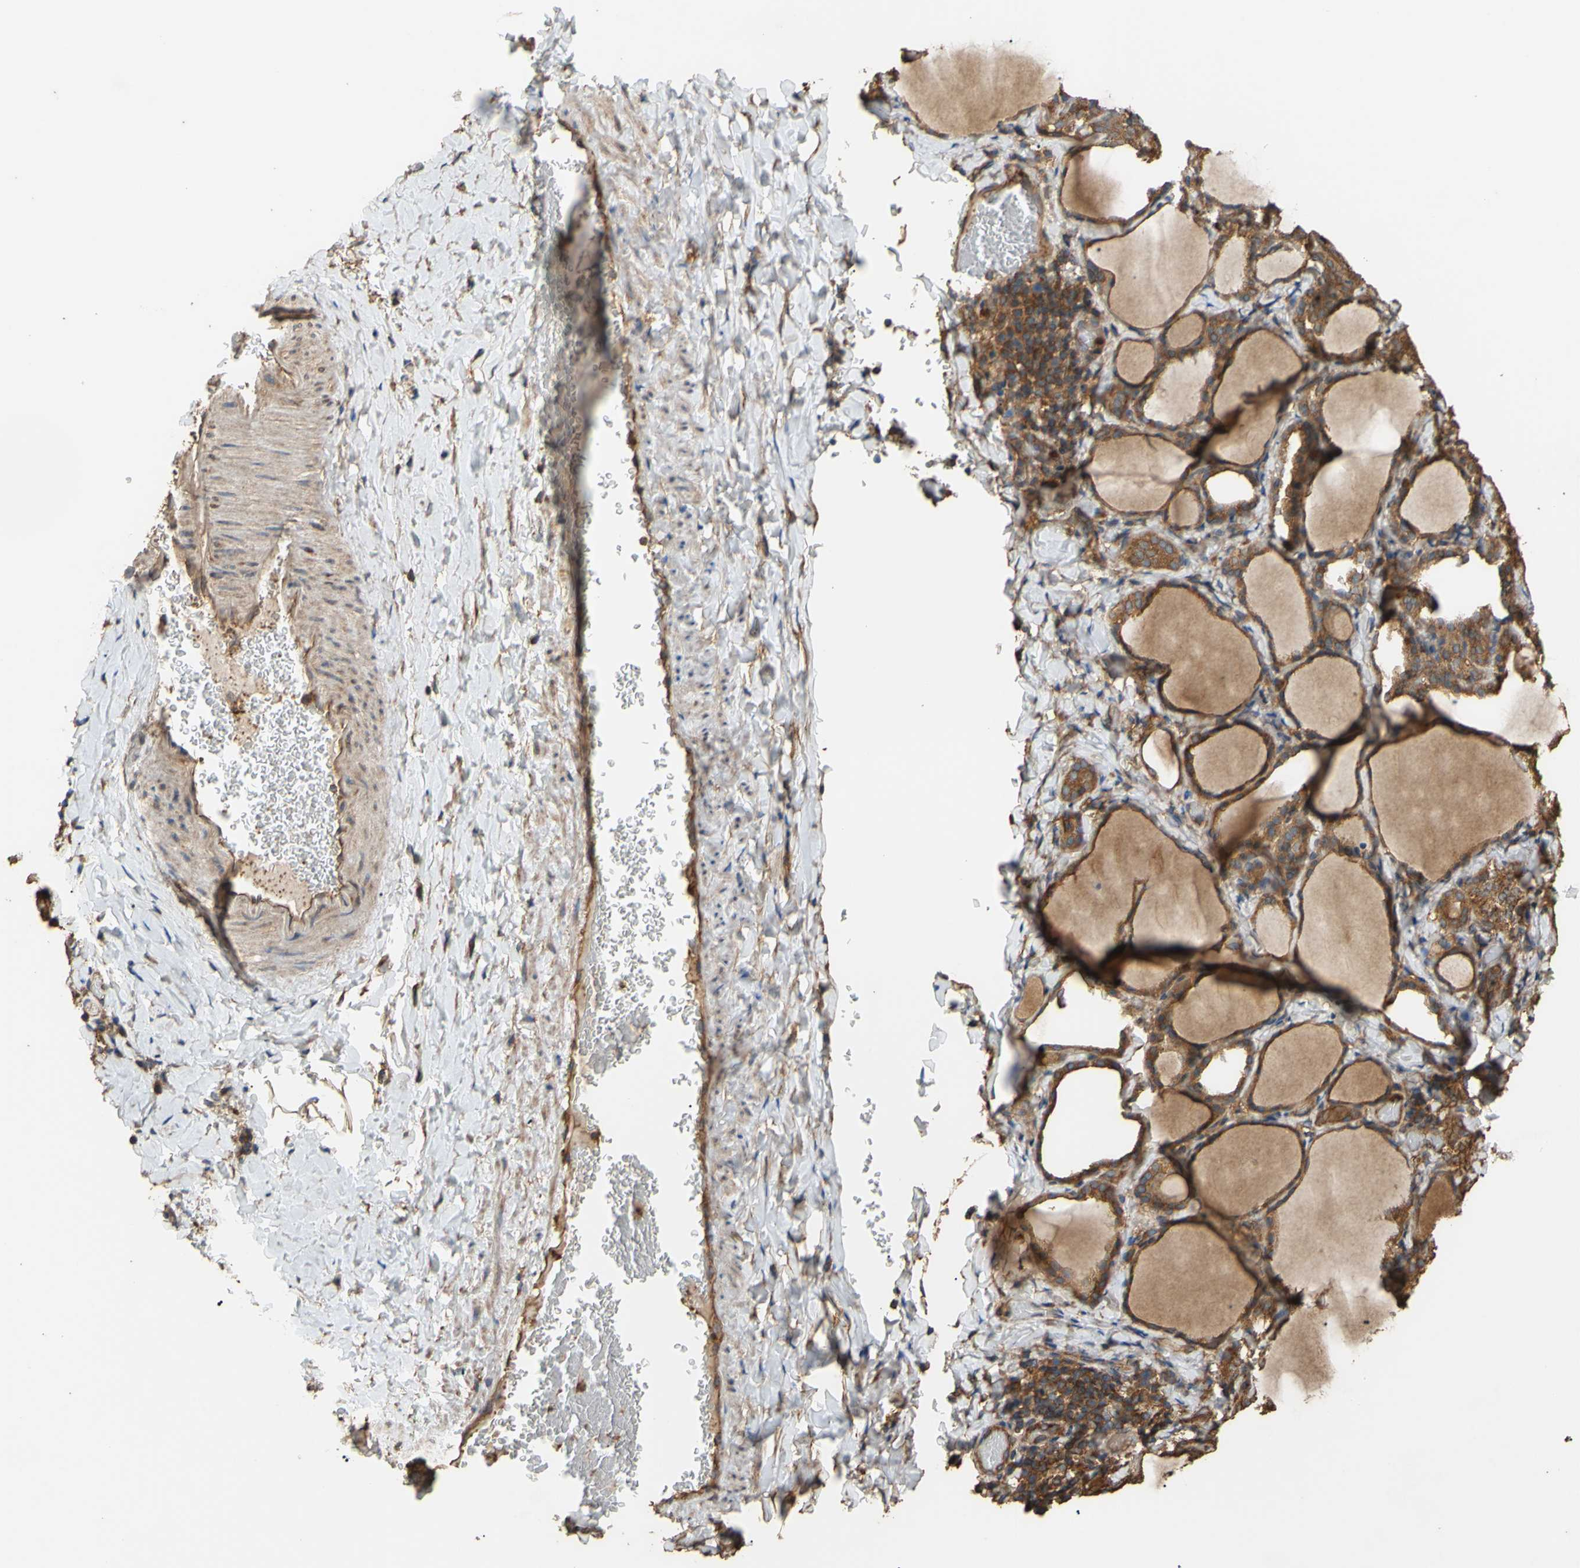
{"staining": {"intensity": "strong", "quantity": ">75%", "location": "cytoplasmic/membranous"}, "tissue": "thyroid gland", "cell_type": "Glandular cells", "image_type": "normal", "snomed": [{"axis": "morphology", "description": "Normal tissue, NOS"}, {"axis": "morphology", "description": "Papillary adenocarcinoma, NOS"}, {"axis": "topography", "description": "Thyroid gland"}], "caption": "Glandular cells exhibit strong cytoplasmic/membranous positivity in approximately >75% of cells in benign thyroid gland. Ihc stains the protein in brown and the nuclei are stained blue.", "gene": "CTTN", "patient": {"sex": "female", "age": 30}}